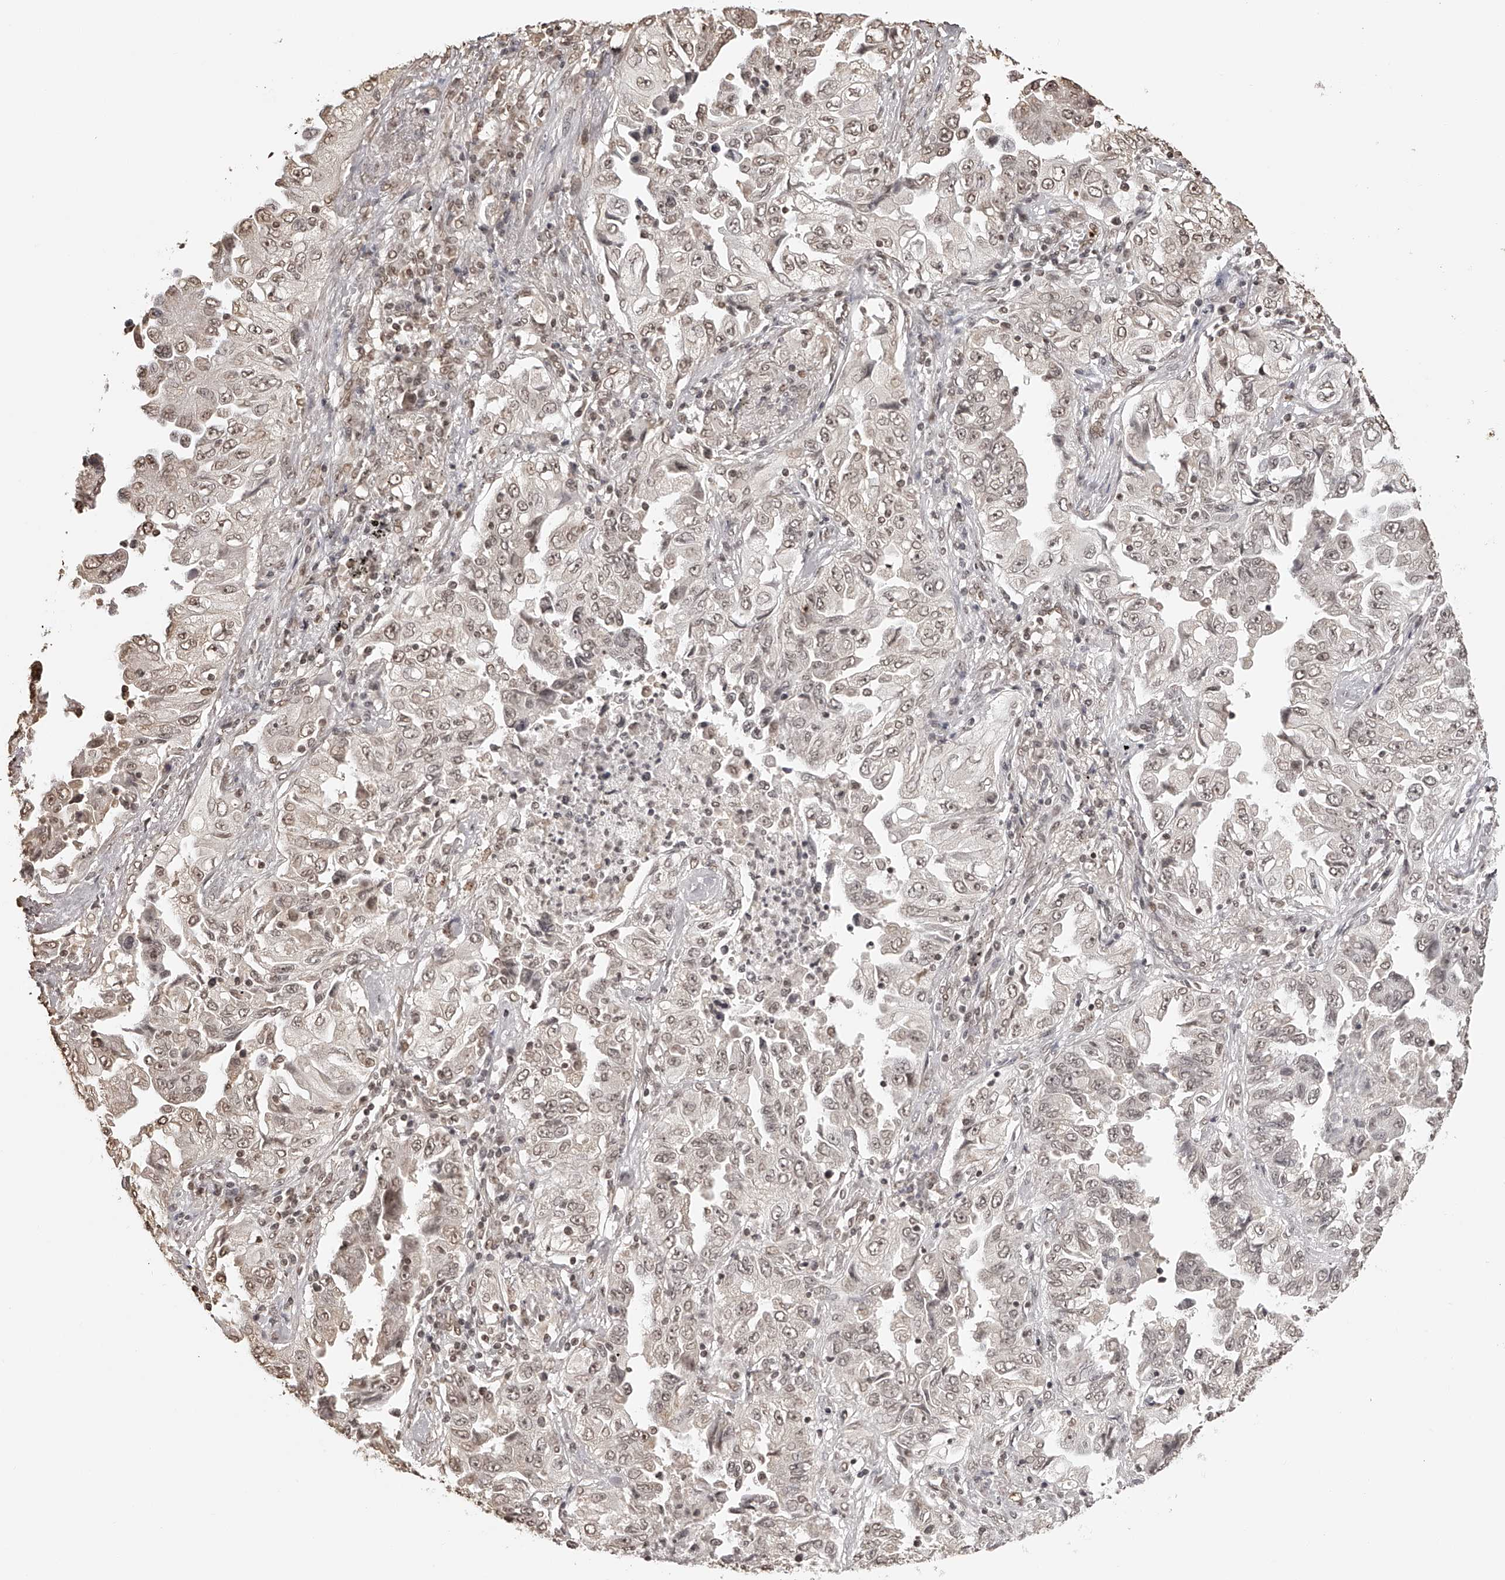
{"staining": {"intensity": "weak", "quantity": ">75%", "location": "nuclear"}, "tissue": "lung cancer", "cell_type": "Tumor cells", "image_type": "cancer", "snomed": [{"axis": "morphology", "description": "Adenocarcinoma, NOS"}, {"axis": "topography", "description": "Lung"}], "caption": "Immunohistochemistry (IHC) (DAB) staining of lung adenocarcinoma reveals weak nuclear protein staining in about >75% of tumor cells.", "gene": "ZNF503", "patient": {"sex": "female", "age": 51}}